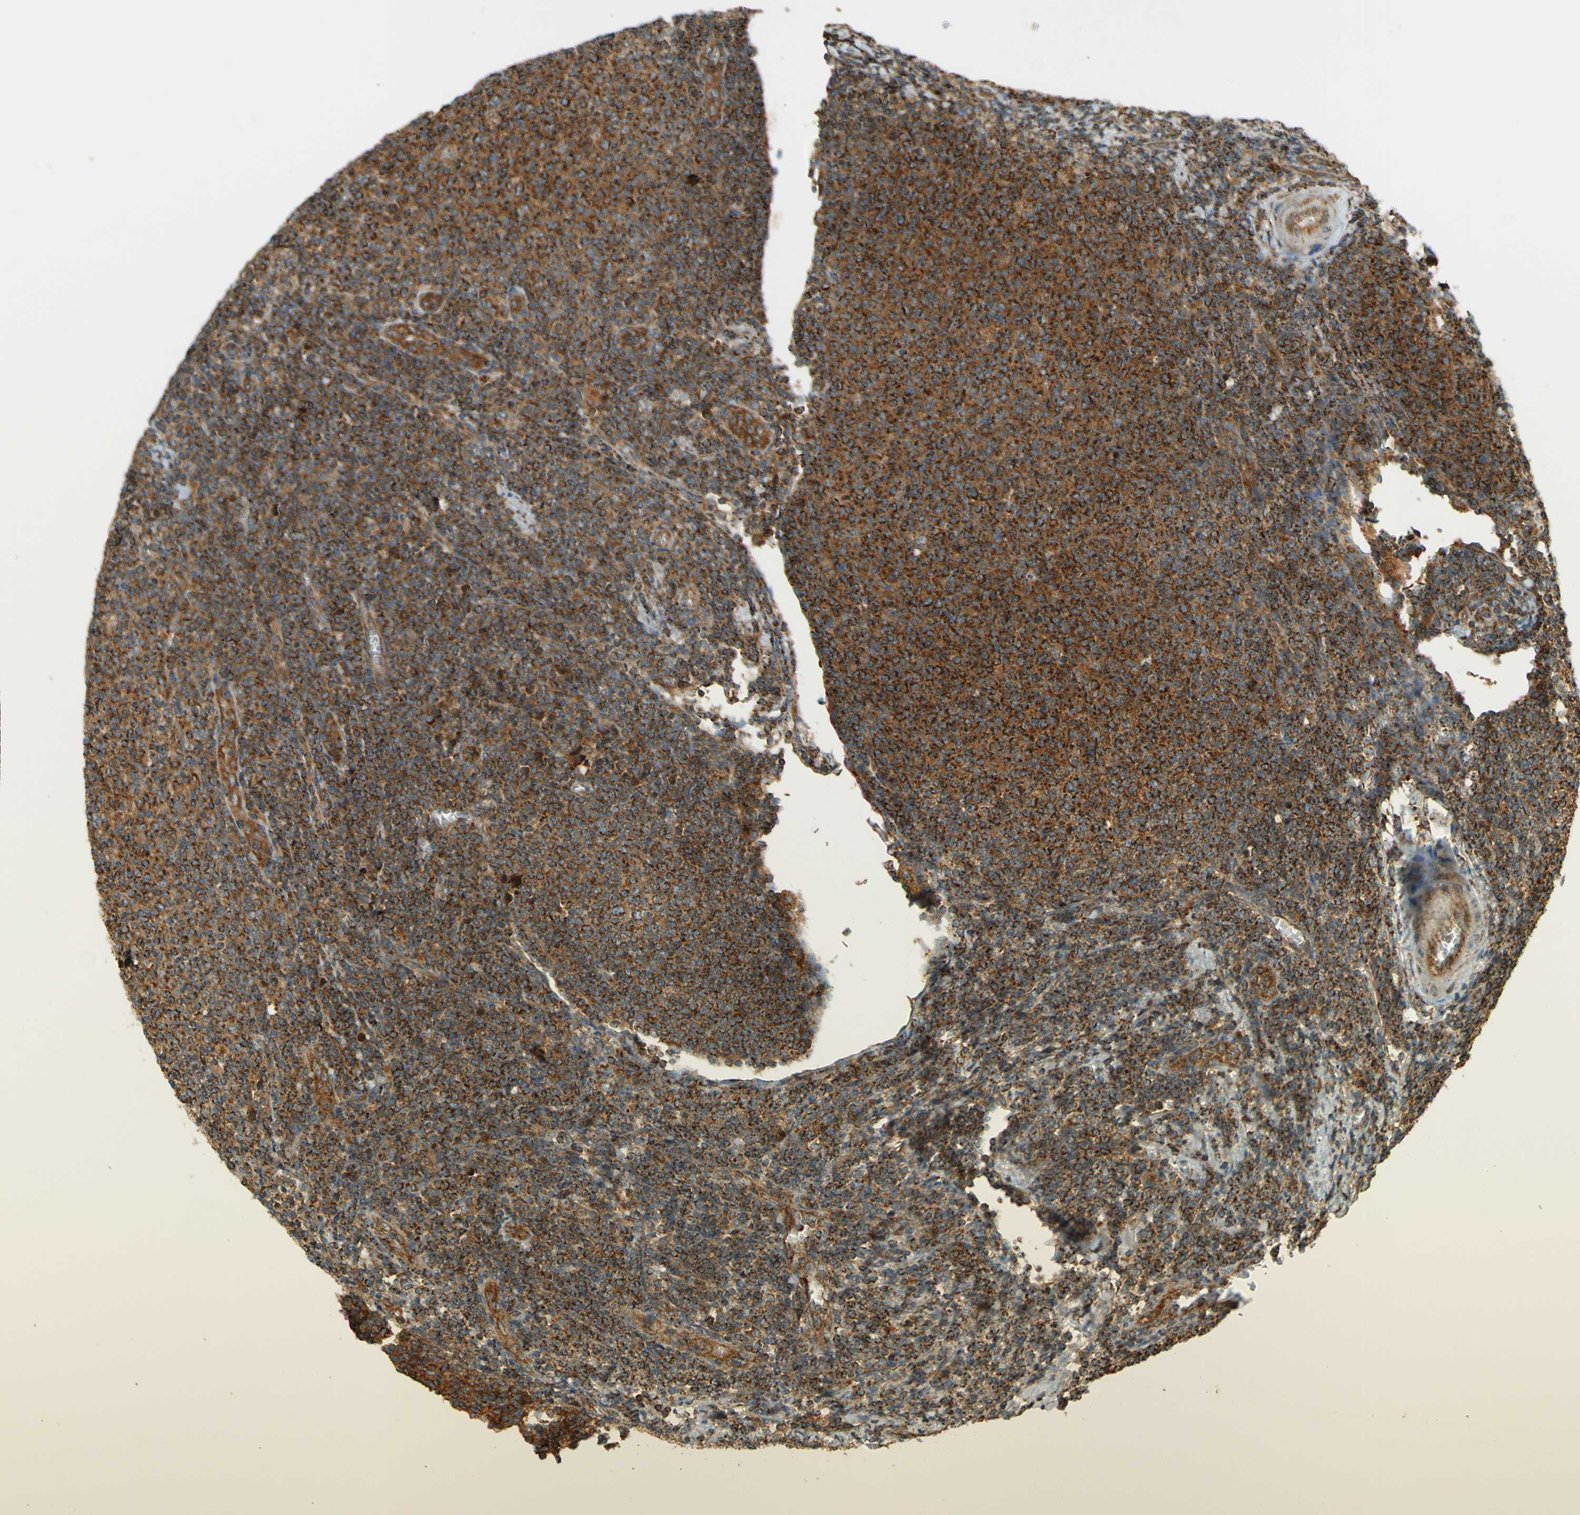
{"staining": {"intensity": "strong", "quantity": ">75%", "location": "cytoplasmic/membranous"}, "tissue": "lymphoma", "cell_type": "Tumor cells", "image_type": "cancer", "snomed": [{"axis": "morphology", "description": "Malignant lymphoma, non-Hodgkin's type, Low grade"}, {"axis": "topography", "description": "Lymph node"}], "caption": "Immunohistochemical staining of human lymphoma exhibits high levels of strong cytoplasmic/membranous expression in approximately >75% of tumor cells.", "gene": "DNAJC5", "patient": {"sex": "male", "age": 66}}